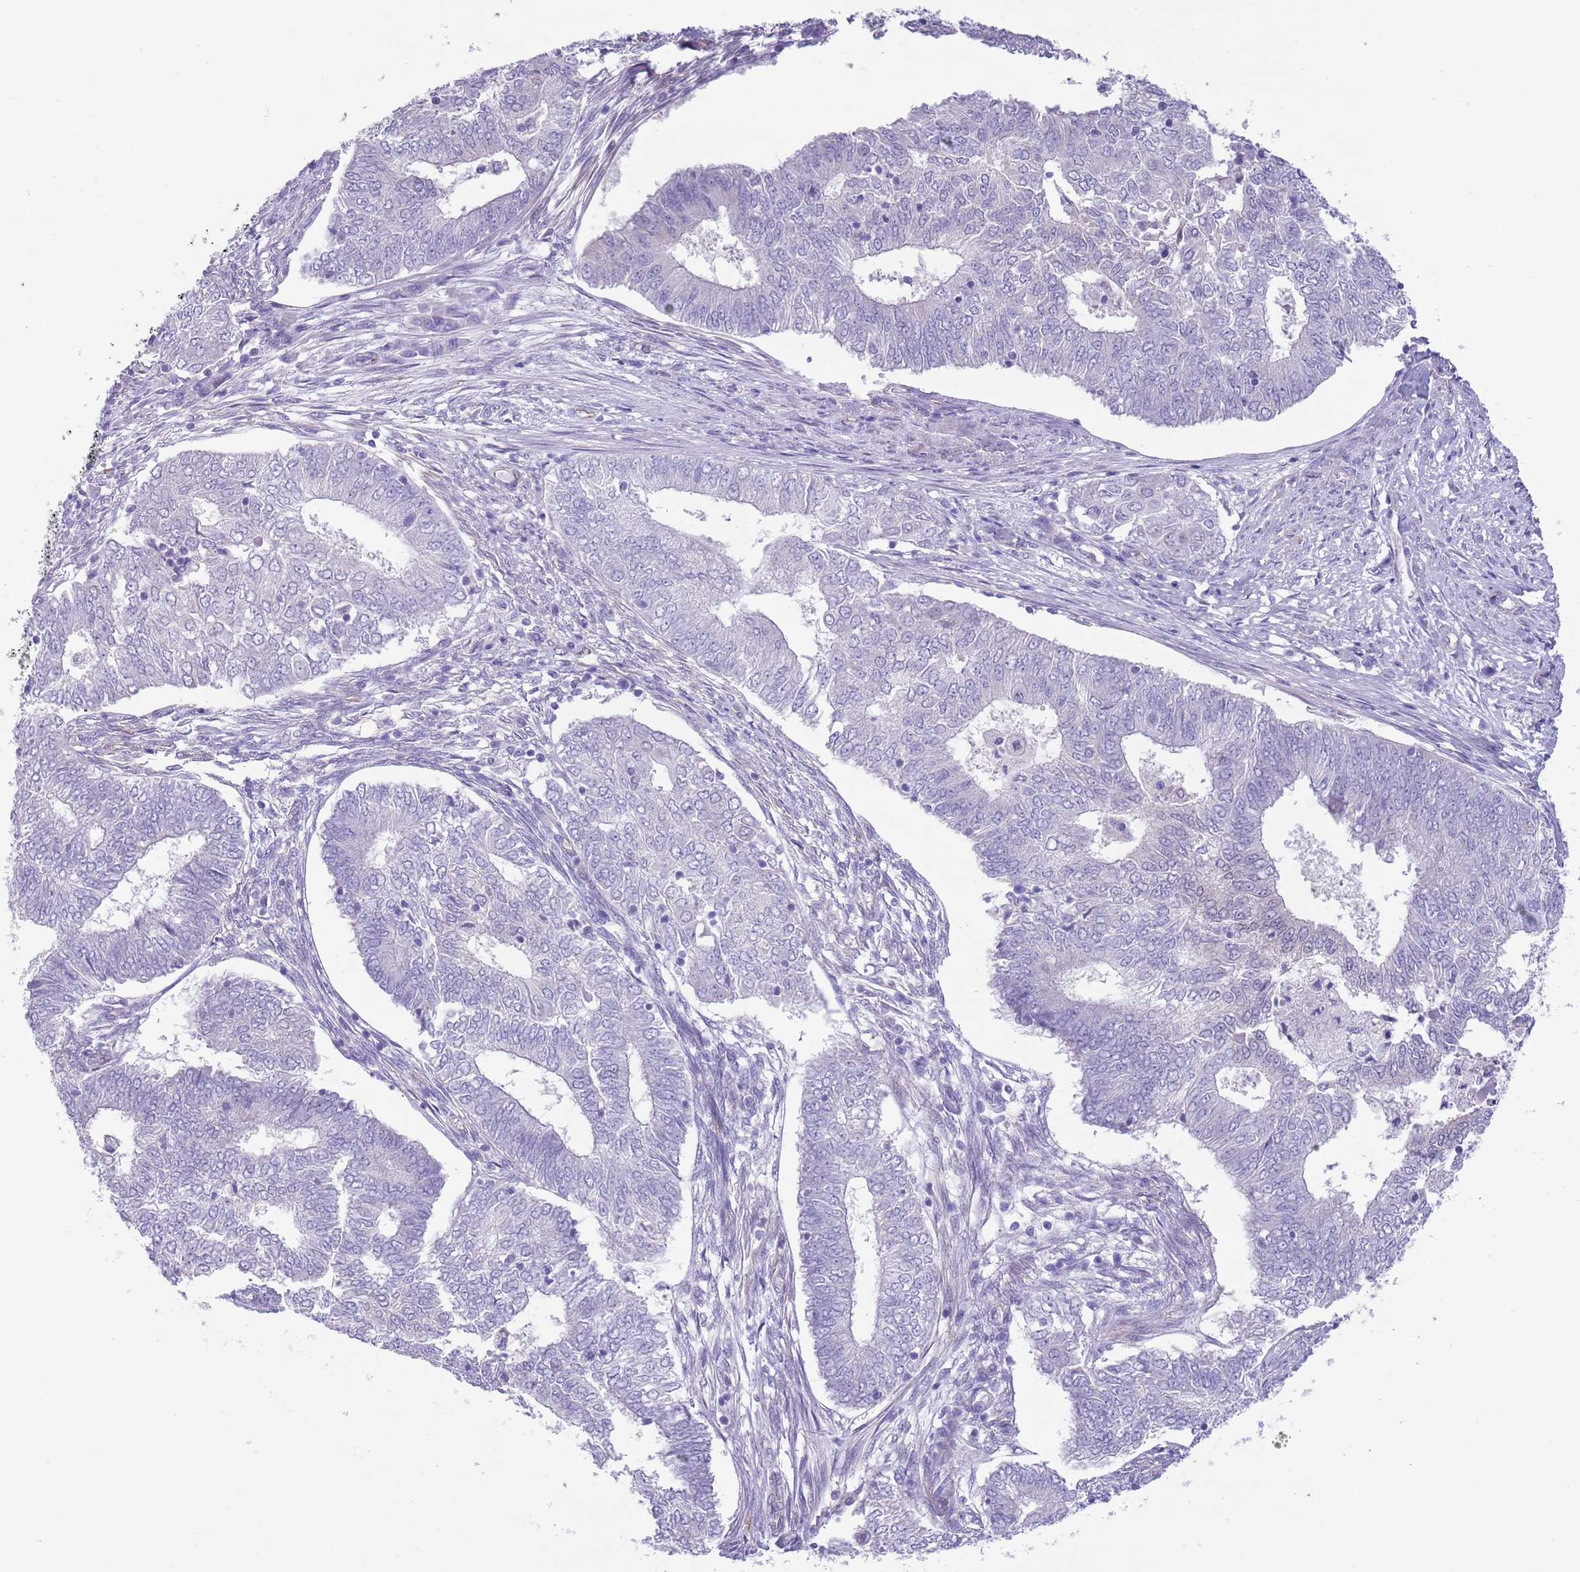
{"staining": {"intensity": "negative", "quantity": "none", "location": "none"}, "tissue": "endometrial cancer", "cell_type": "Tumor cells", "image_type": "cancer", "snomed": [{"axis": "morphology", "description": "Adenocarcinoma, NOS"}, {"axis": "topography", "description": "Endometrium"}], "caption": "The micrograph exhibits no staining of tumor cells in endometrial adenocarcinoma.", "gene": "TSGA13", "patient": {"sex": "female", "age": 62}}